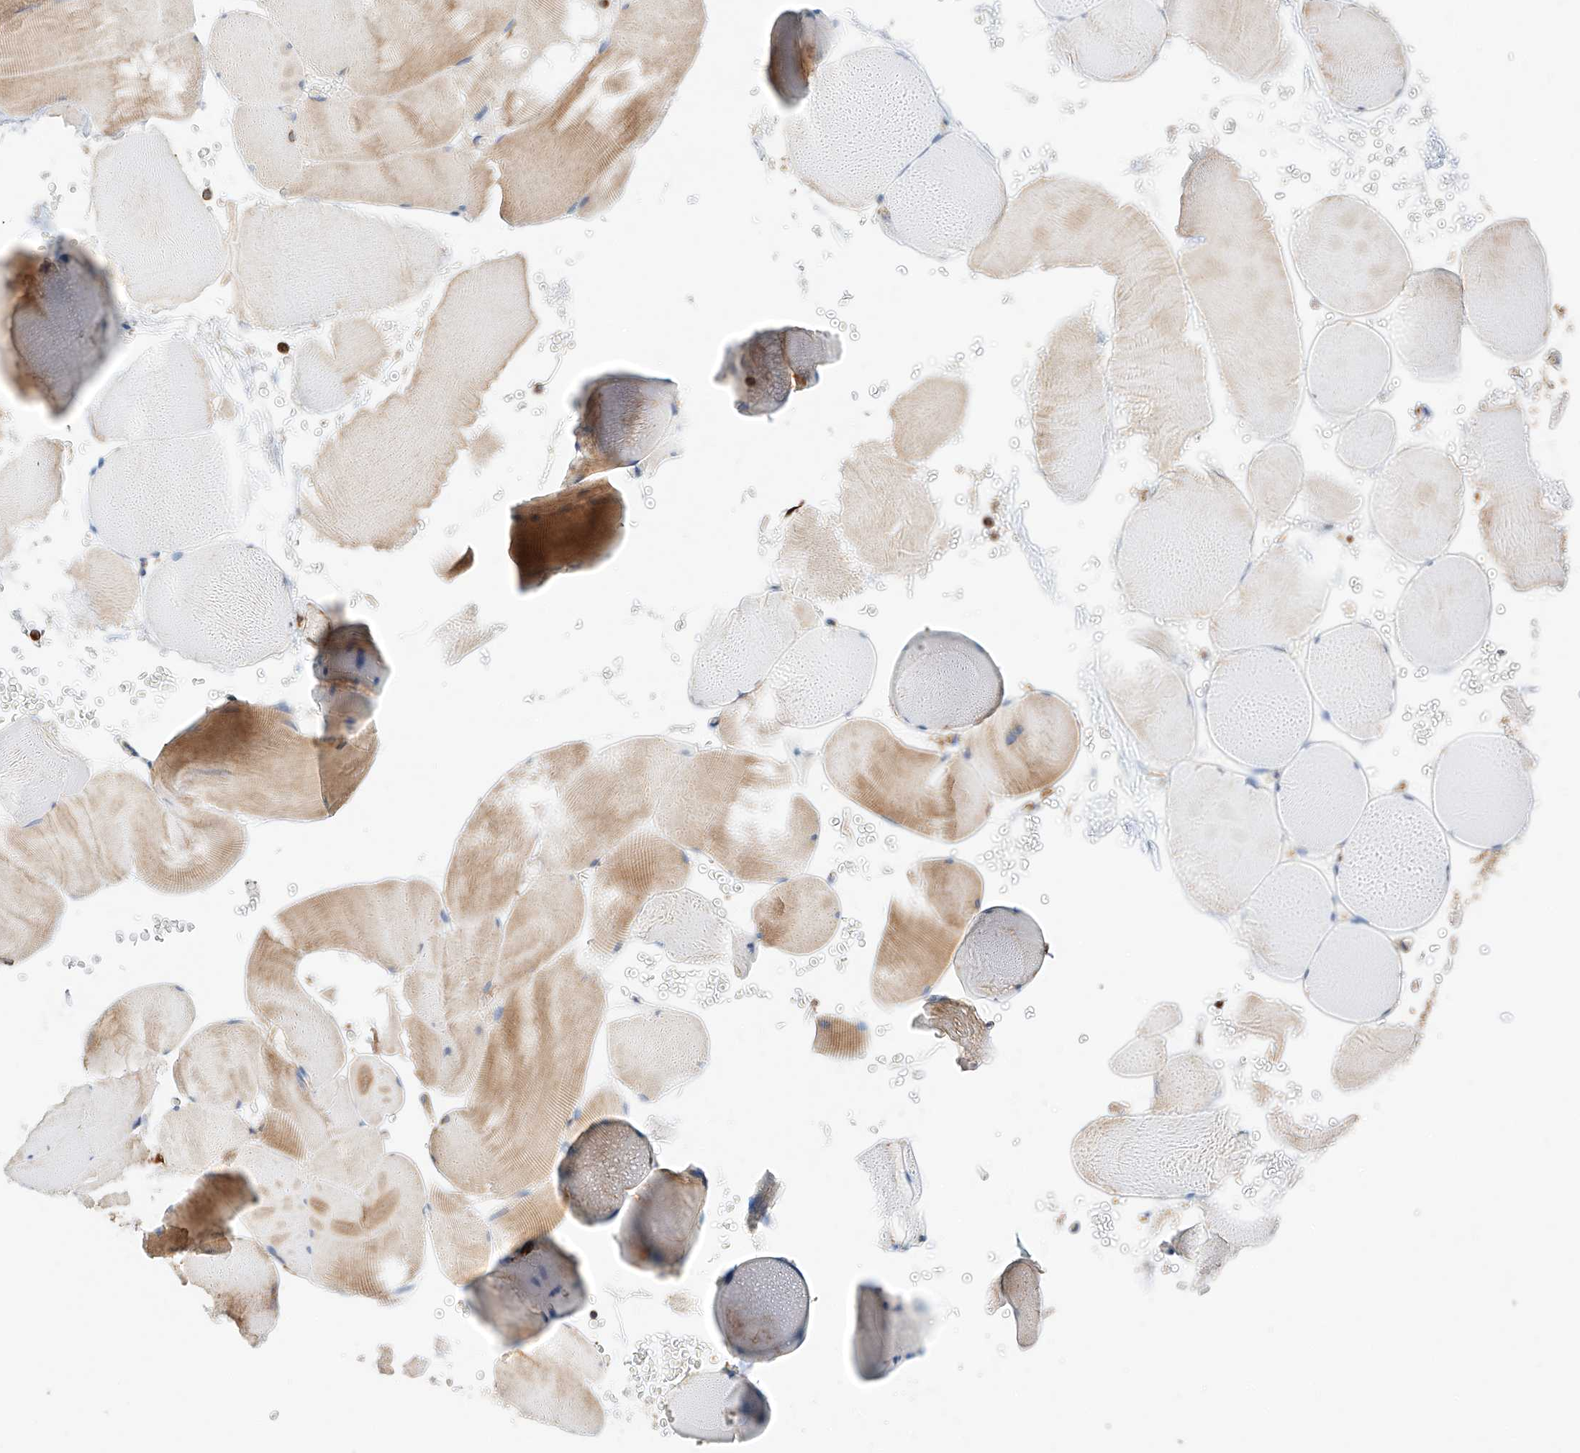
{"staining": {"intensity": "weak", "quantity": "<25%", "location": "cytoplasmic/membranous"}, "tissue": "skeletal muscle", "cell_type": "Myocytes", "image_type": "normal", "snomed": [{"axis": "morphology", "description": "Normal tissue, NOS"}, {"axis": "topography", "description": "Skeletal muscle"}], "caption": "This micrograph is of unremarkable skeletal muscle stained with IHC to label a protein in brown with the nuclei are counter-stained blue. There is no expression in myocytes.", "gene": "NDUFV3", "patient": {"sex": "male", "age": 62}}